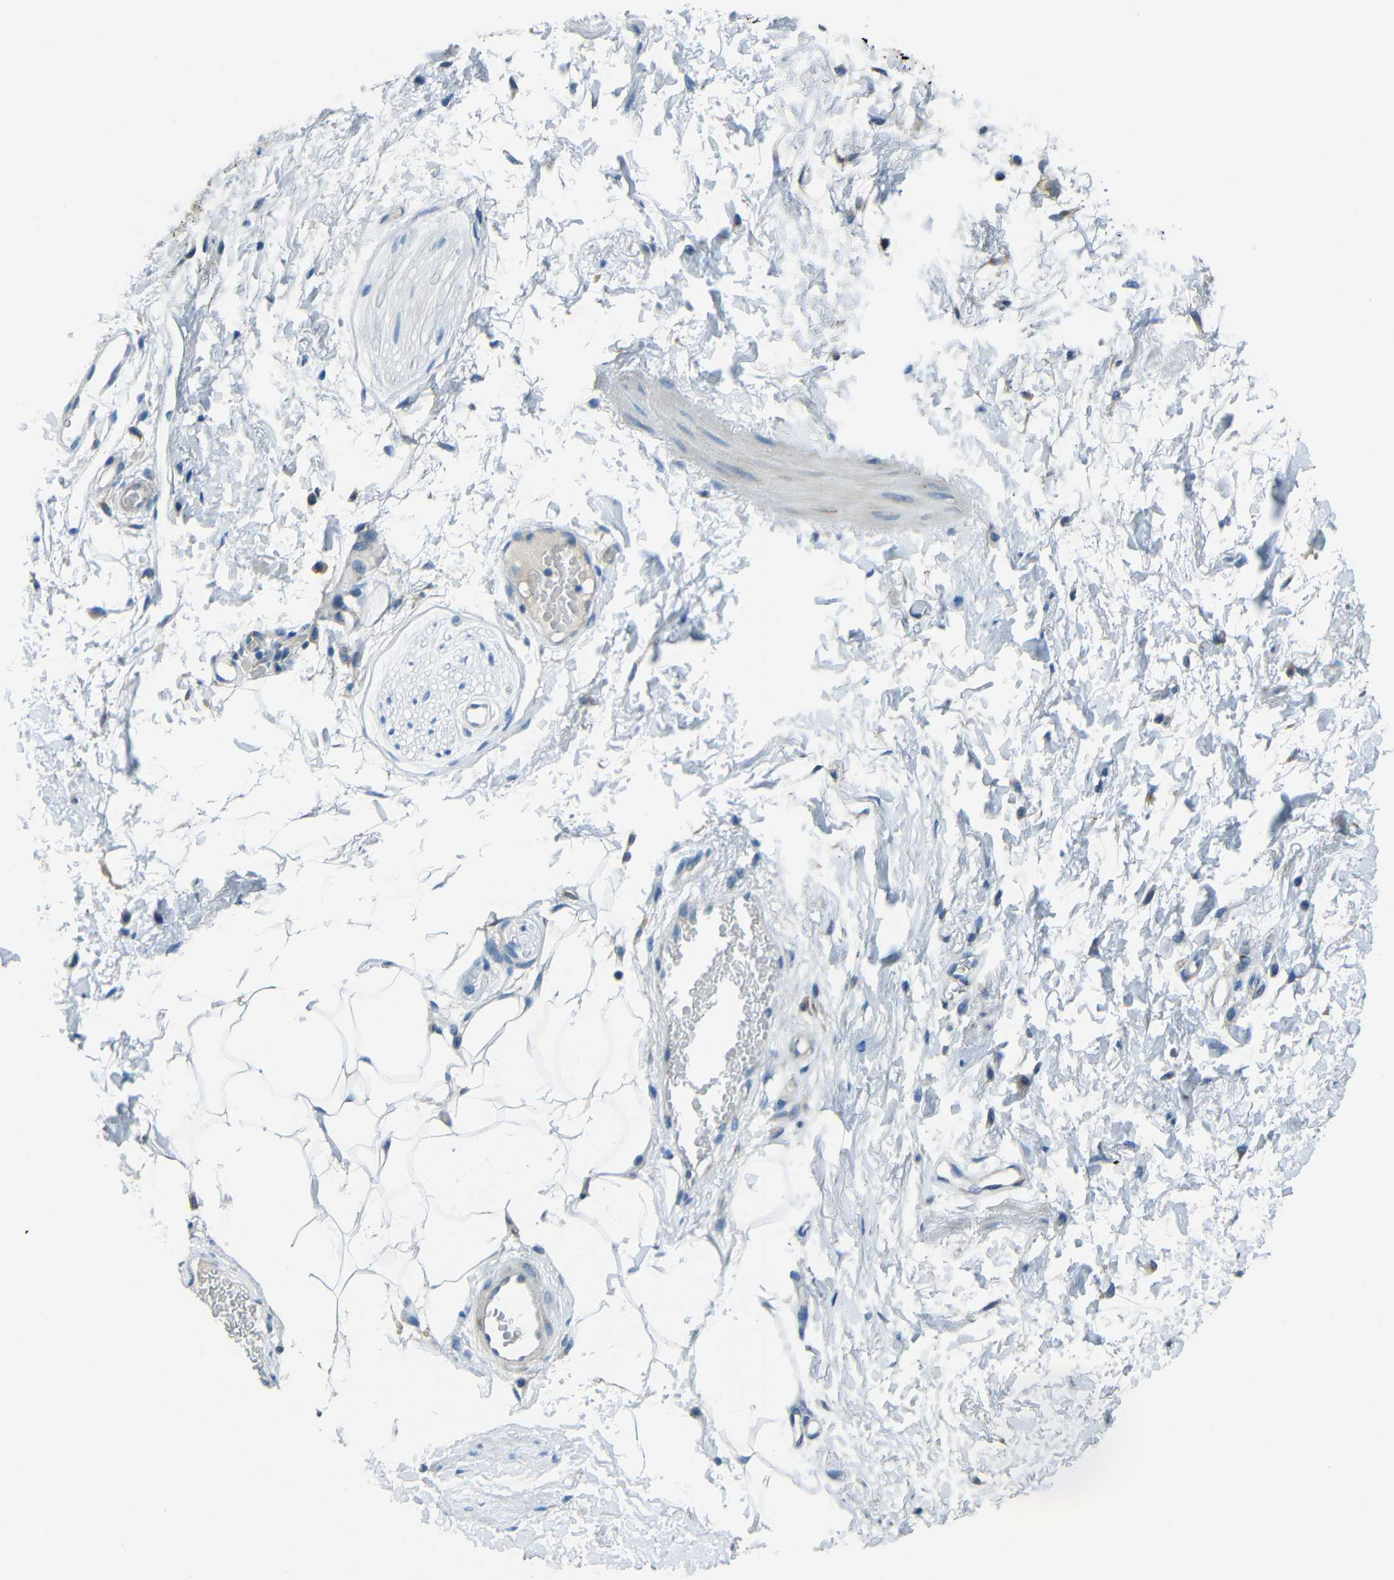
{"staining": {"intensity": "negative", "quantity": "none", "location": "none"}, "tissue": "adipose tissue", "cell_type": "Adipocytes", "image_type": "normal", "snomed": [{"axis": "morphology", "description": "Normal tissue, NOS"}, {"axis": "topography", "description": "Soft tissue"}, {"axis": "topography", "description": "Peripheral nerve tissue"}], "caption": "This micrograph is of normal adipose tissue stained with immunohistochemistry to label a protein in brown with the nuclei are counter-stained blue. There is no staining in adipocytes. The staining was performed using DAB to visualize the protein expression in brown, while the nuclei were stained in blue with hematoxylin (Magnification: 20x).", "gene": "CYP26B1", "patient": {"sex": "female", "age": 71}}